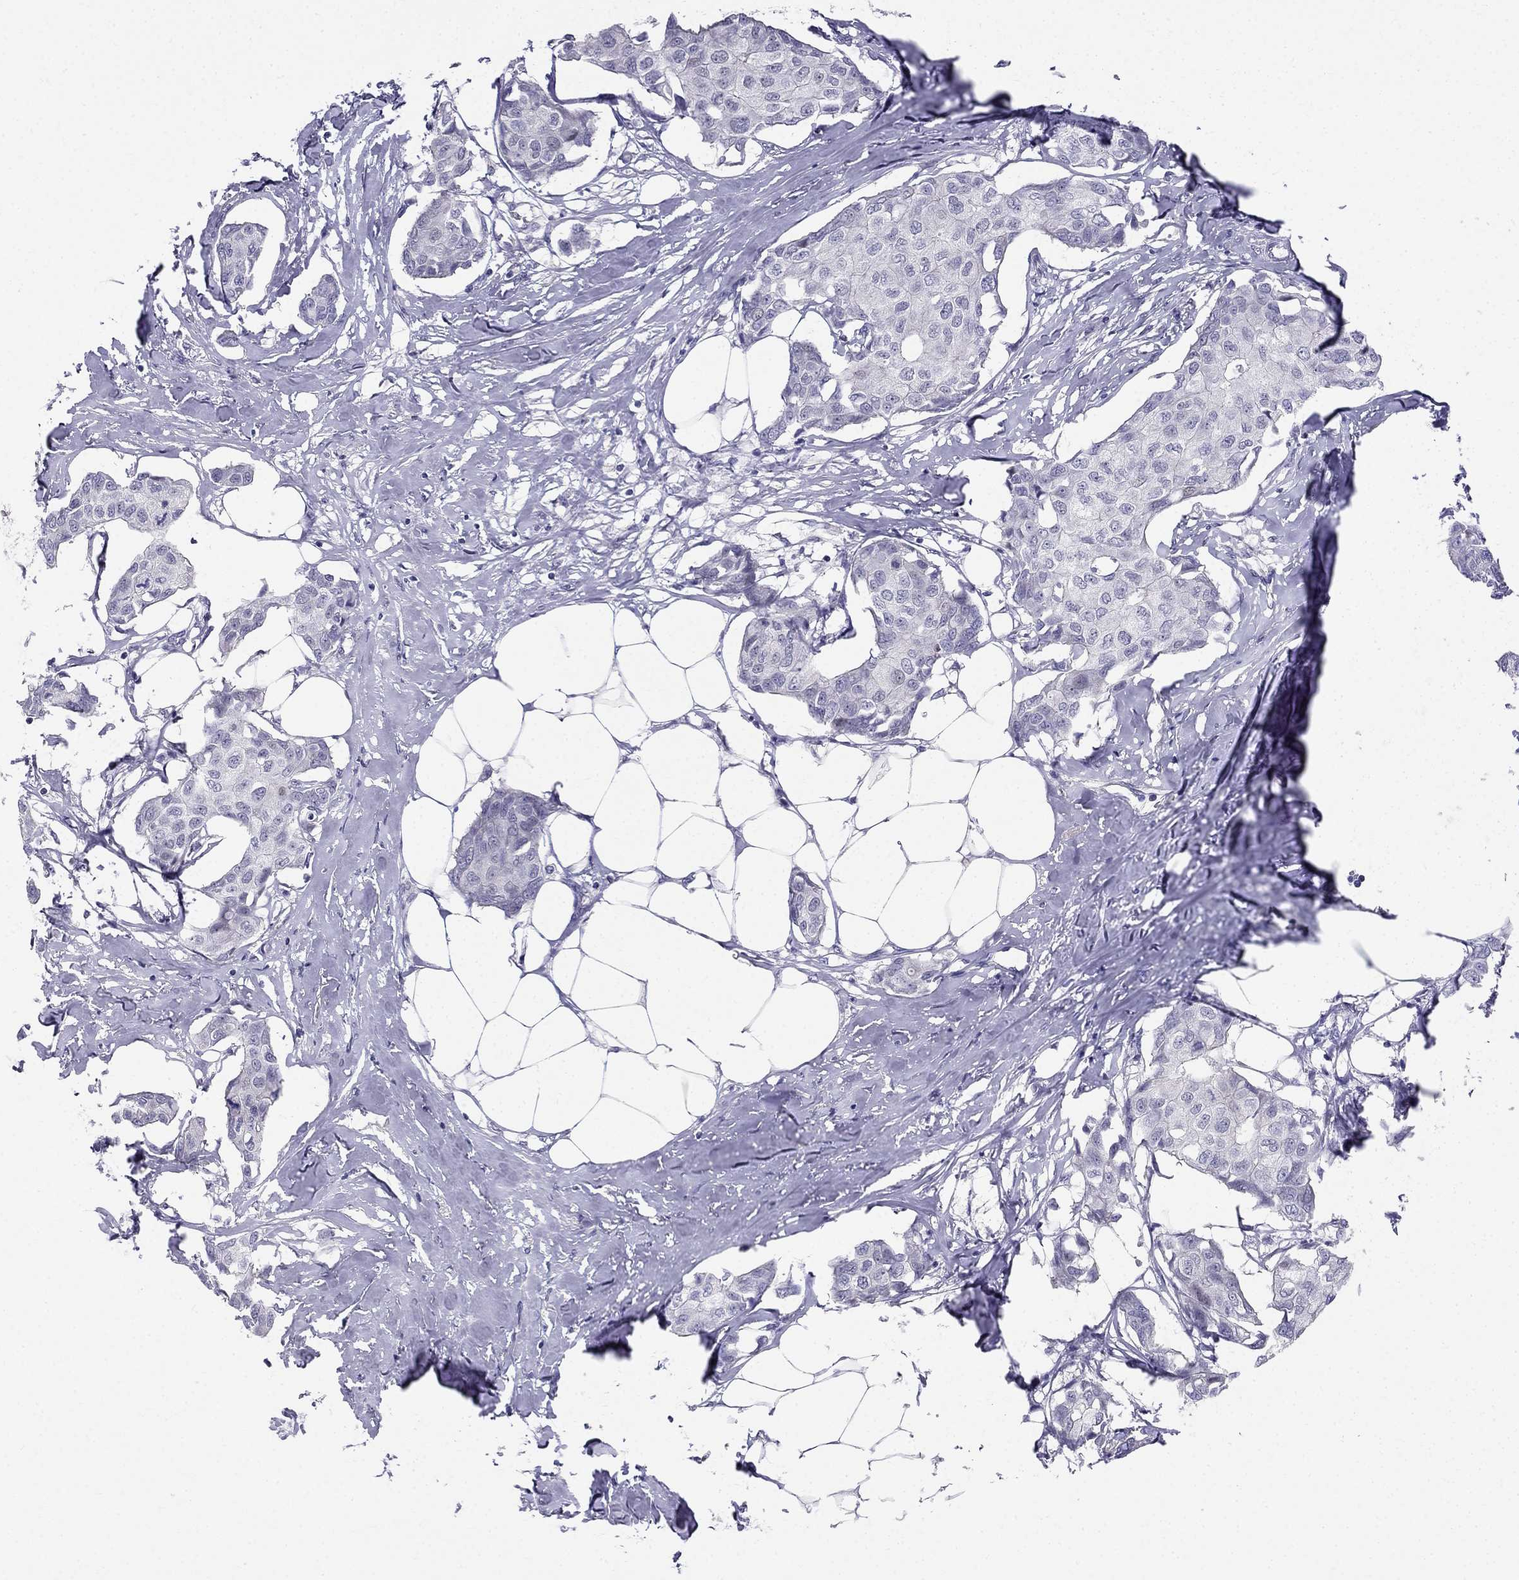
{"staining": {"intensity": "negative", "quantity": "none", "location": "none"}, "tissue": "breast cancer", "cell_type": "Tumor cells", "image_type": "cancer", "snomed": [{"axis": "morphology", "description": "Duct carcinoma"}, {"axis": "topography", "description": "Breast"}], "caption": "A photomicrograph of human infiltrating ductal carcinoma (breast) is negative for staining in tumor cells.", "gene": "BAG5", "patient": {"sex": "female", "age": 80}}